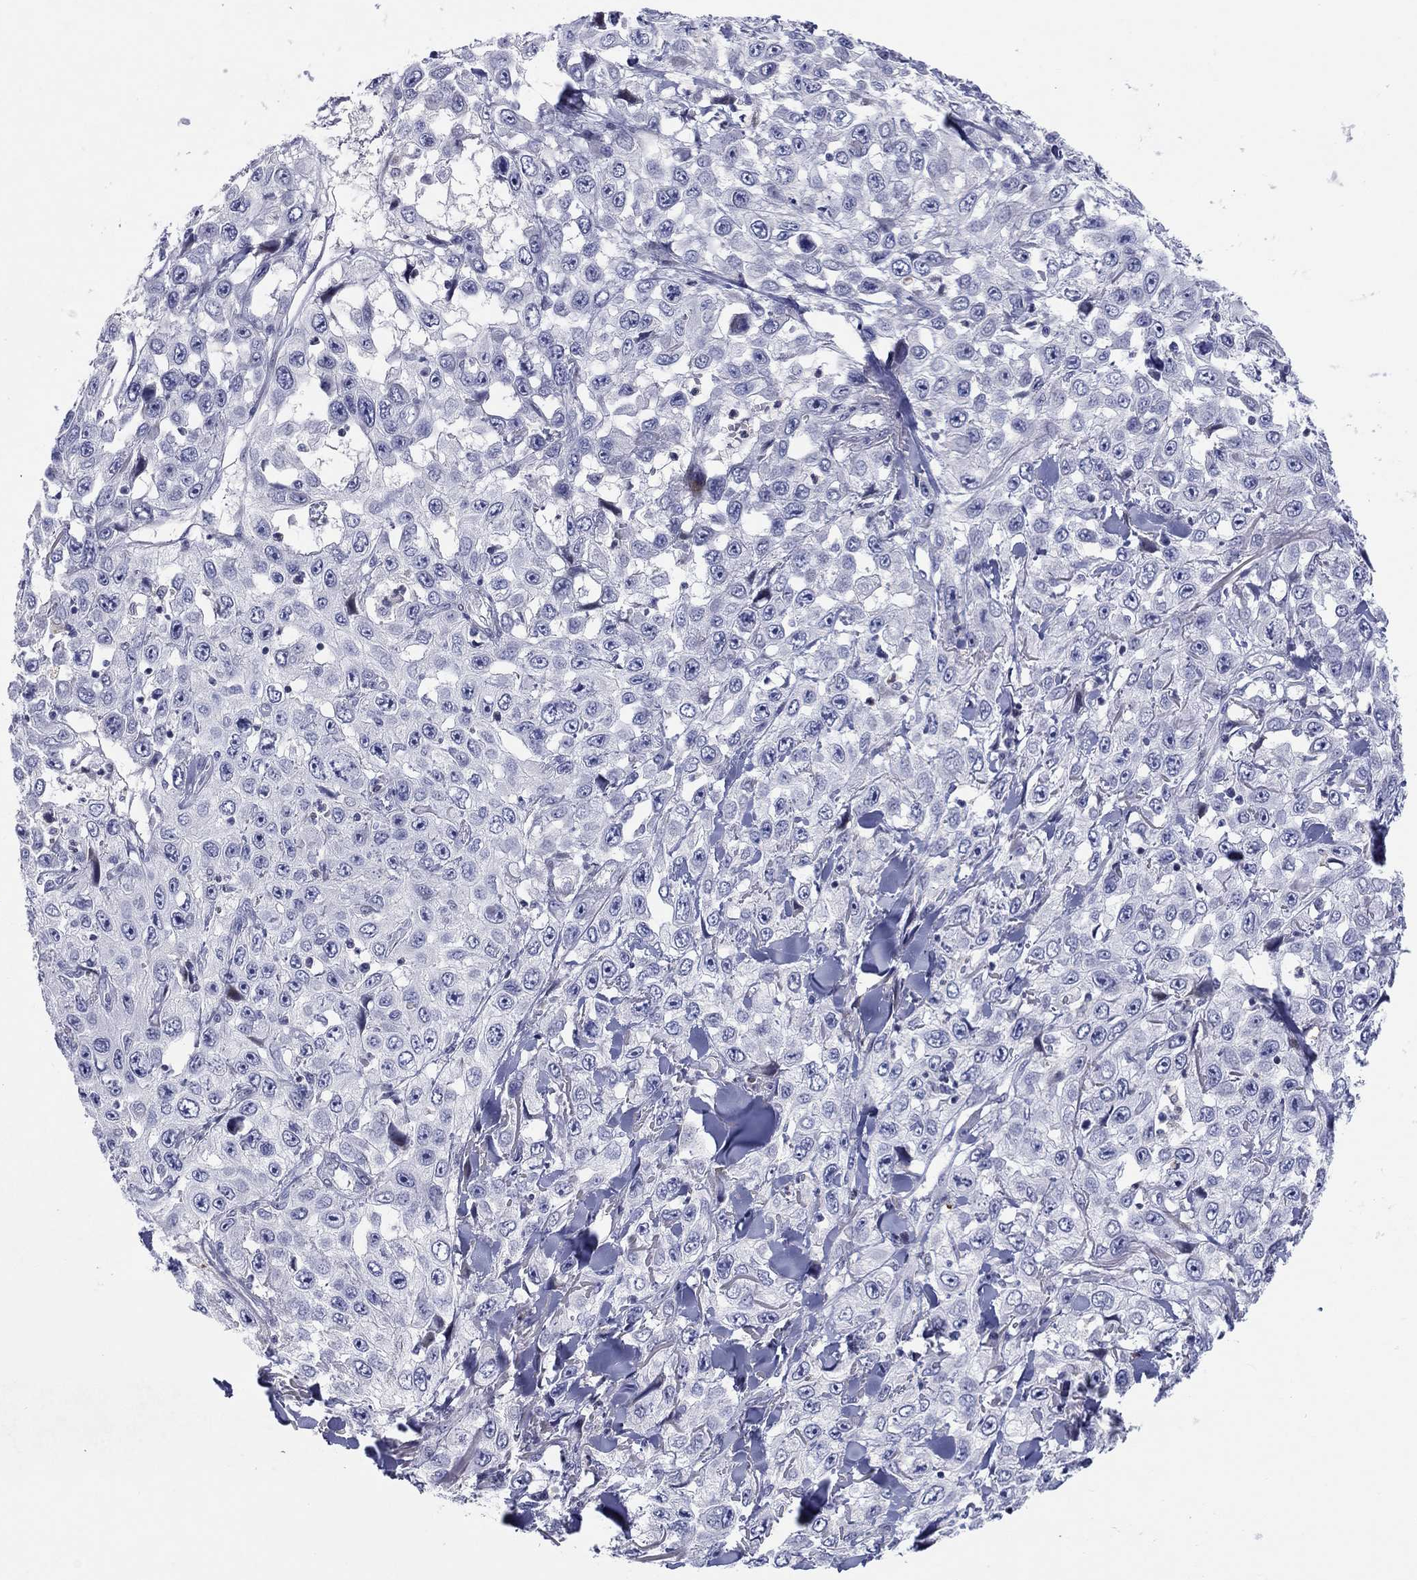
{"staining": {"intensity": "negative", "quantity": "none", "location": "none"}, "tissue": "skin cancer", "cell_type": "Tumor cells", "image_type": "cancer", "snomed": [{"axis": "morphology", "description": "Squamous cell carcinoma, NOS"}, {"axis": "topography", "description": "Skin"}], "caption": "There is no significant positivity in tumor cells of skin cancer (squamous cell carcinoma). (DAB immunohistochemistry visualized using brightfield microscopy, high magnification).", "gene": "ARHGAP36", "patient": {"sex": "male", "age": 82}}